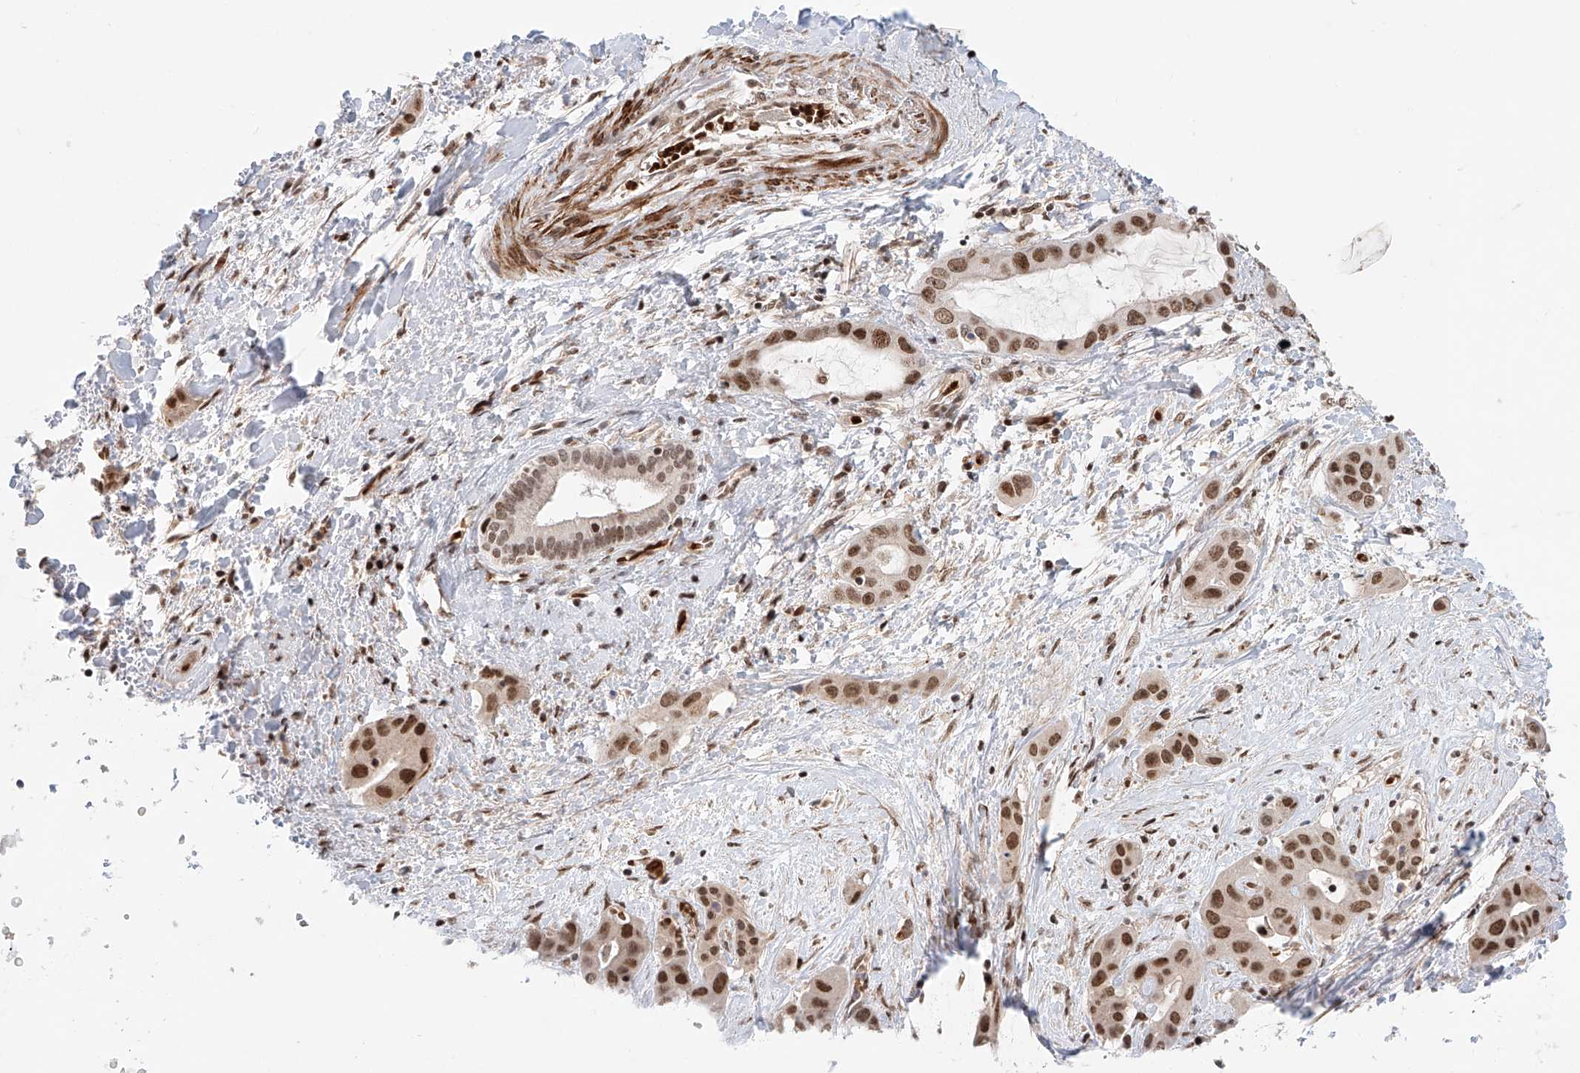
{"staining": {"intensity": "strong", "quantity": ">75%", "location": "nuclear"}, "tissue": "liver cancer", "cell_type": "Tumor cells", "image_type": "cancer", "snomed": [{"axis": "morphology", "description": "Cholangiocarcinoma"}, {"axis": "topography", "description": "Liver"}], "caption": "Strong nuclear staining is present in about >75% of tumor cells in liver cholangiocarcinoma.", "gene": "ZNF470", "patient": {"sex": "female", "age": 52}}